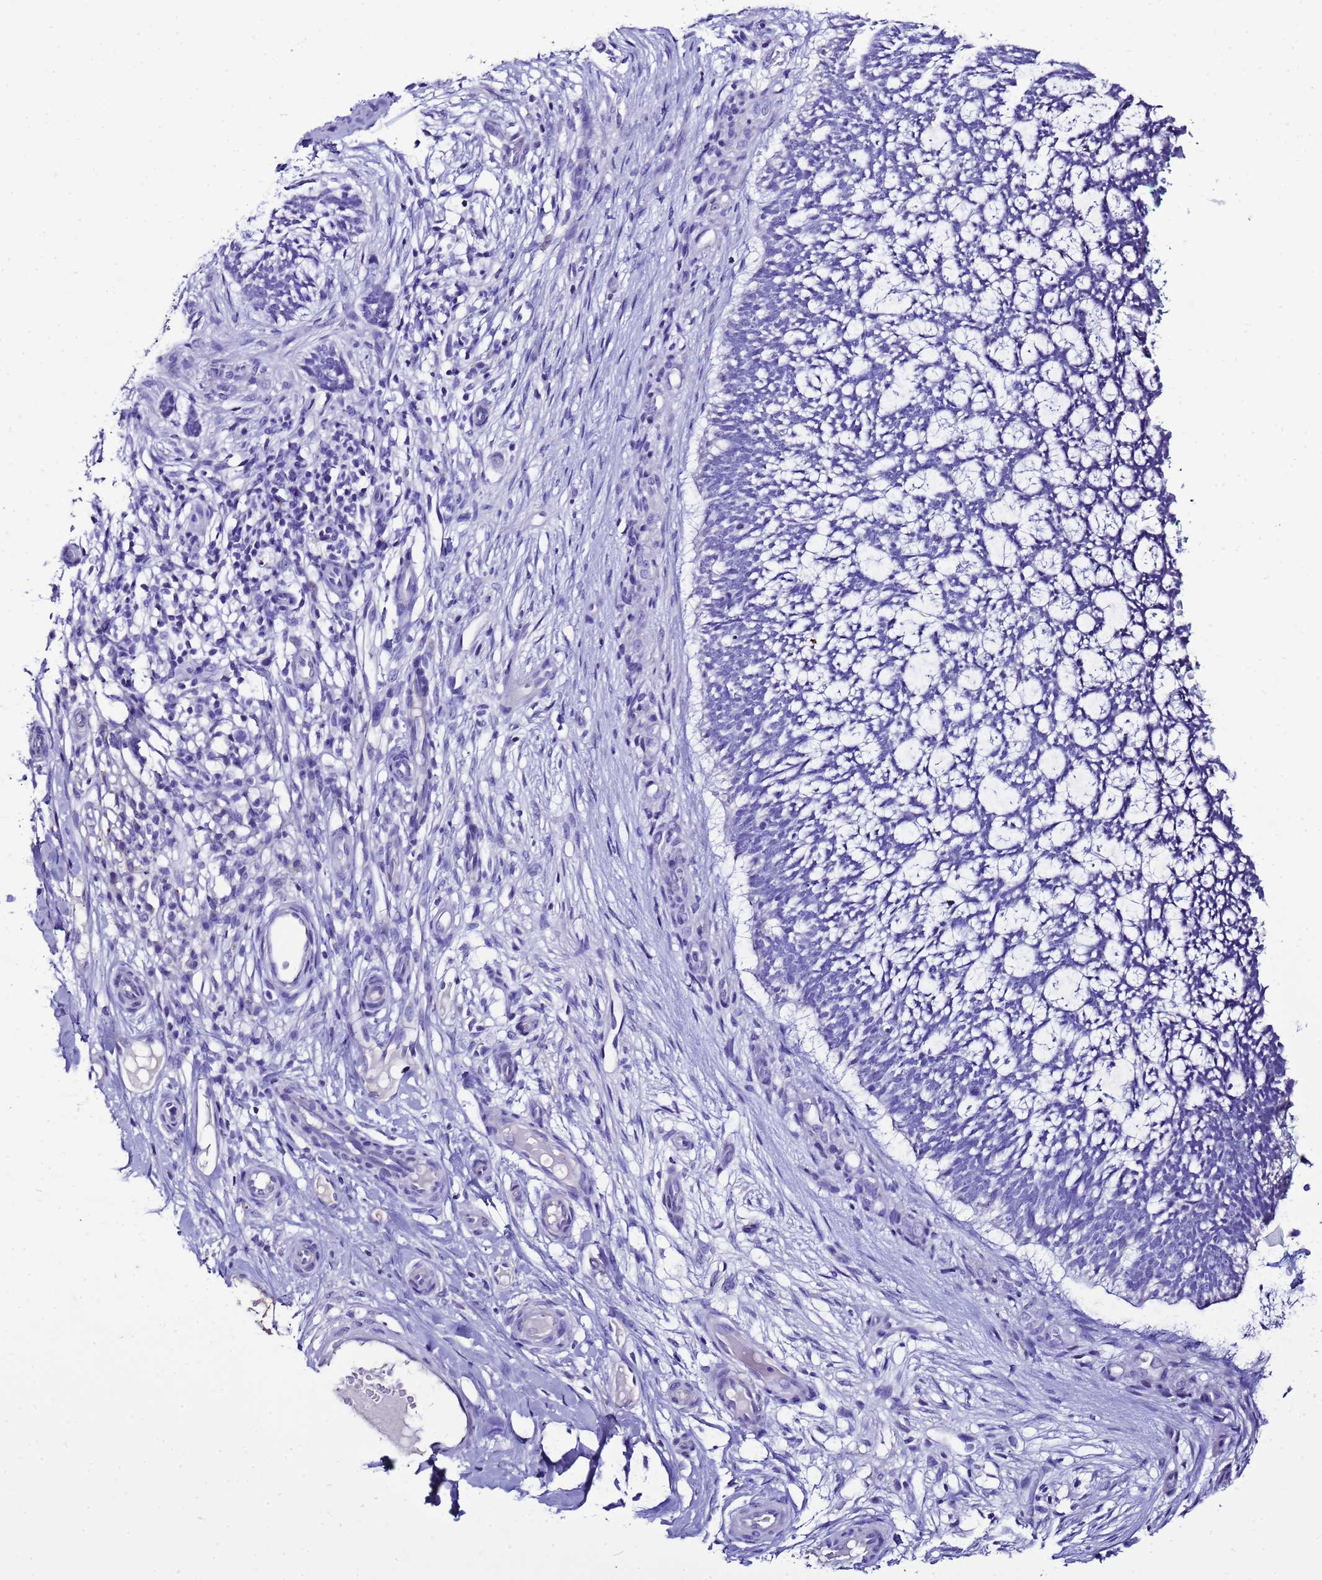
{"staining": {"intensity": "negative", "quantity": "none", "location": "none"}, "tissue": "skin cancer", "cell_type": "Tumor cells", "image_type": "cancer", "snomed": [{"axis": "morphology", "description": "Basal cell carcinoma"}, {"axis": "topography", "description": "Skin"}], "caption": "There is no significant staining in tumor cells of skin basal cell carcinoma.", "gene": "BEST2", "patient": {"sex": "male", "age": 88}}